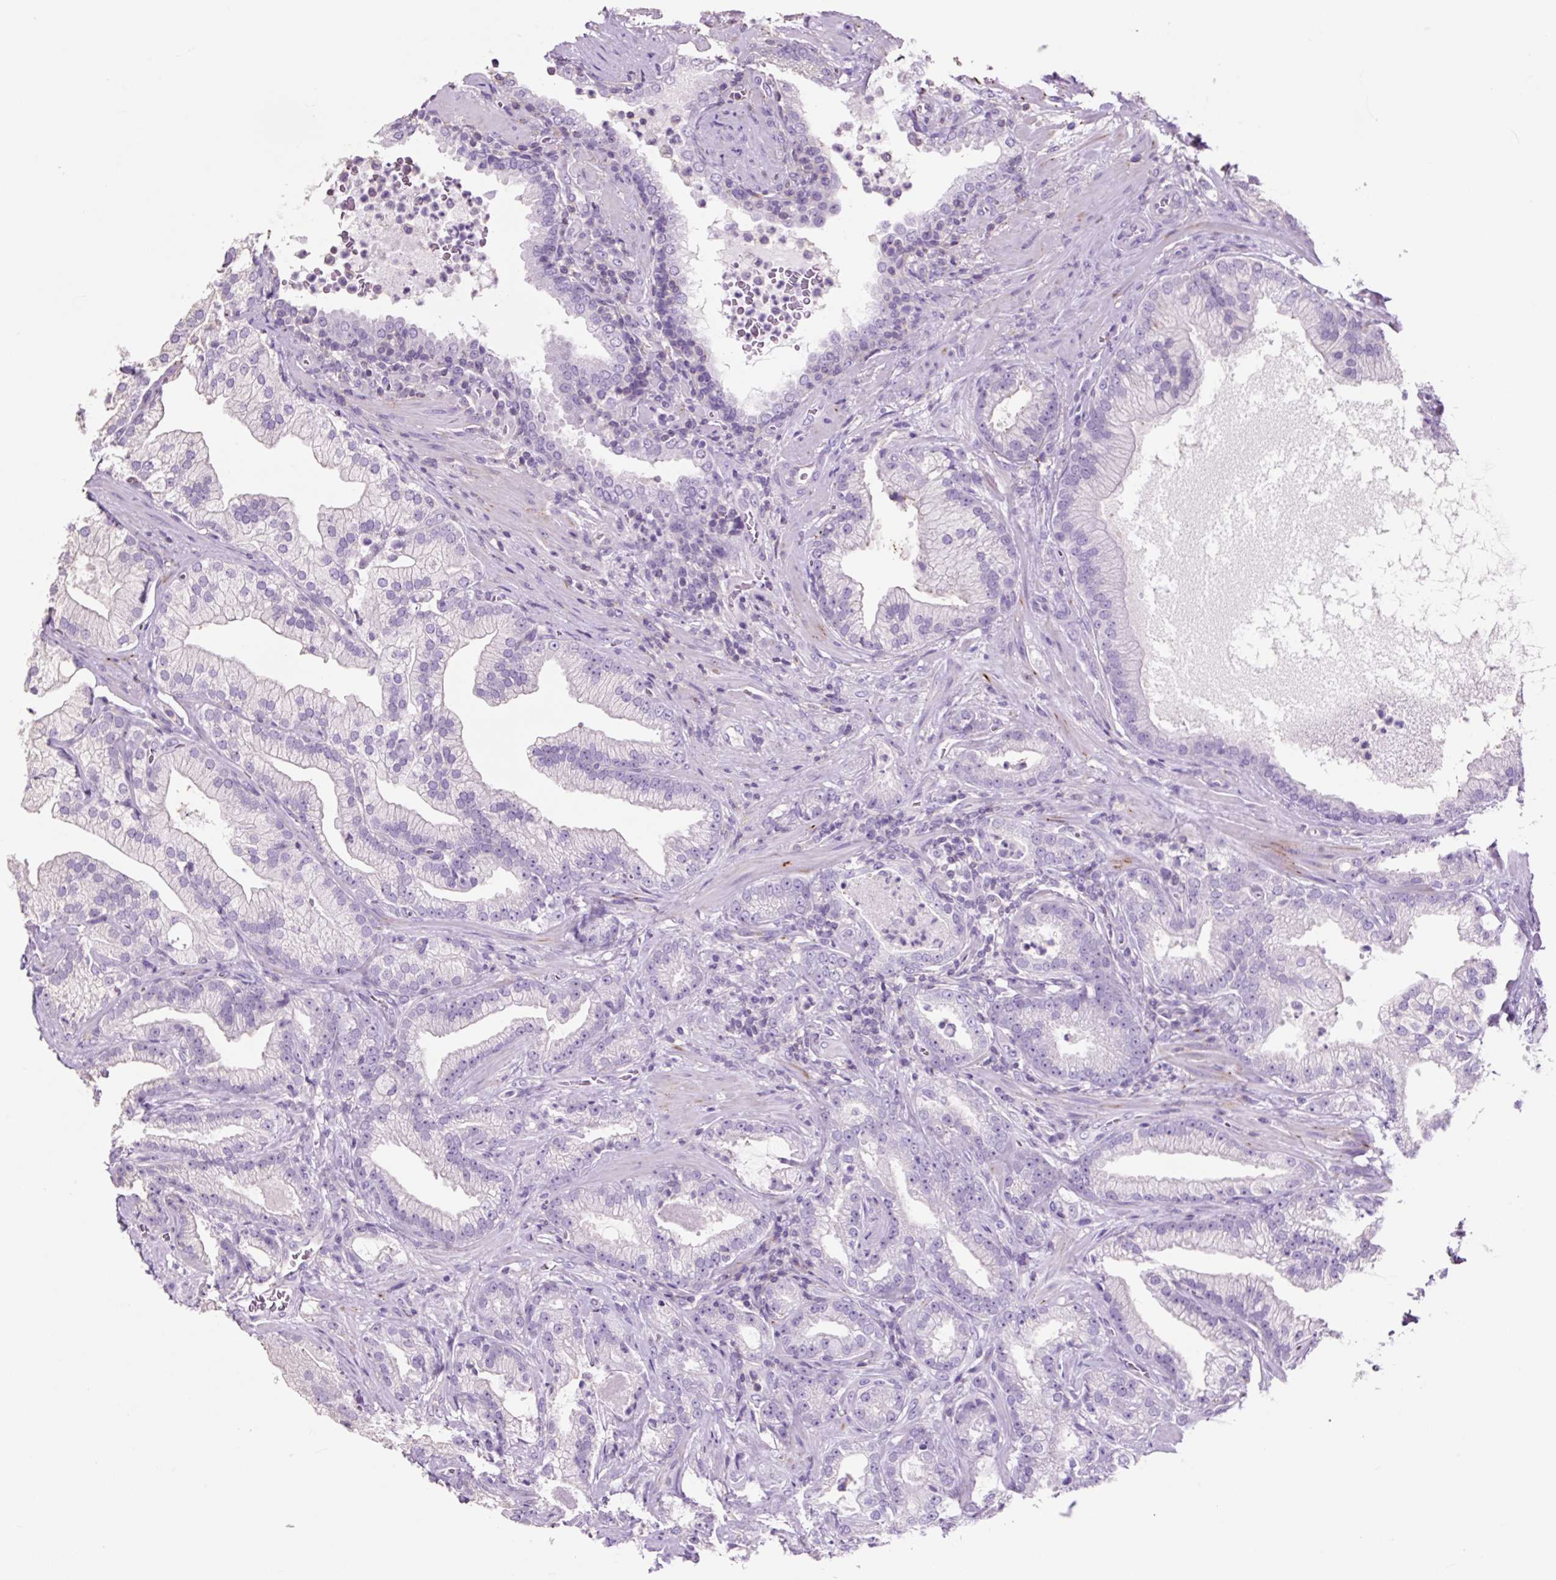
{"staining": {"intensity": "negative", "quantity": "none", "location": "none"}, "tissue": "prostate cancer", "cell_type": "Tumor cells", "image_type": "cancer", "snomed": [{"axis": "morphology", "description": "Adenocarcinoma, High grade"}, {"axis": "topography", "description": "Prostate"}], "caption": "Prostate high-grade adenocarcinoma was stained to show a protein in brown. There is no significant expression in tumor cells.", "gene": "OR10A7", "patient": {"sex": "male", "age": 68}}